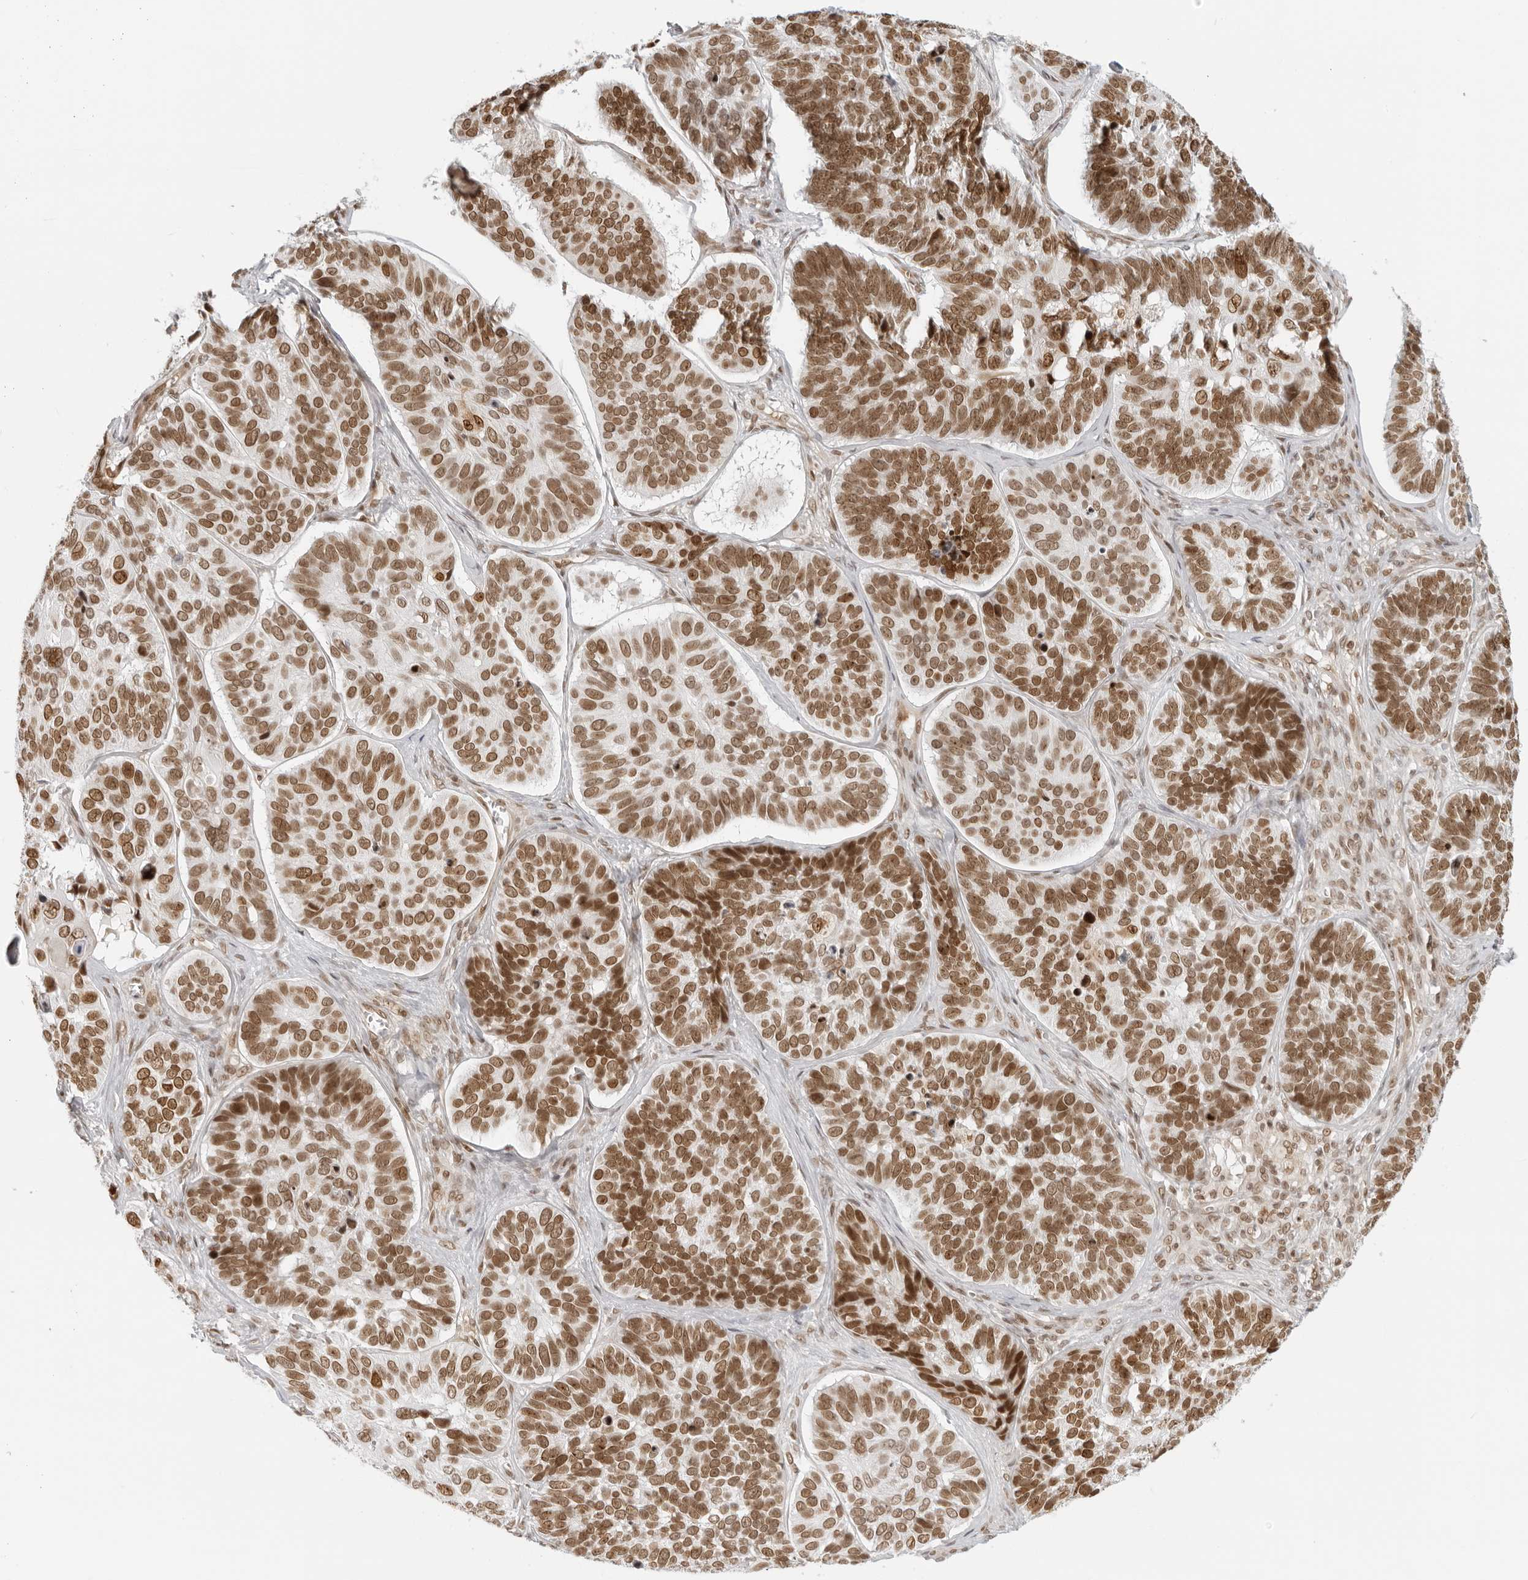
{"staining": {"intensity": "moderate", "quantity": ">75%", "location": "nuclear"}, "tissue": "skin cancer", "cell_type": "Tumor cells", "image_type": "cancer", "snomed": [{"axis": "morphology", "description": "Basal cell carcinoma"}, {"axis": "topography", "description": "Skin"}], "caption": "Basal cell carcinoma (skin) stained with a brown dye displays moderate nuclear positive positivity in approximately >75% of tumor cells.", "gene": "RCC1", "patient": {"sex": "male", "age": 62}}